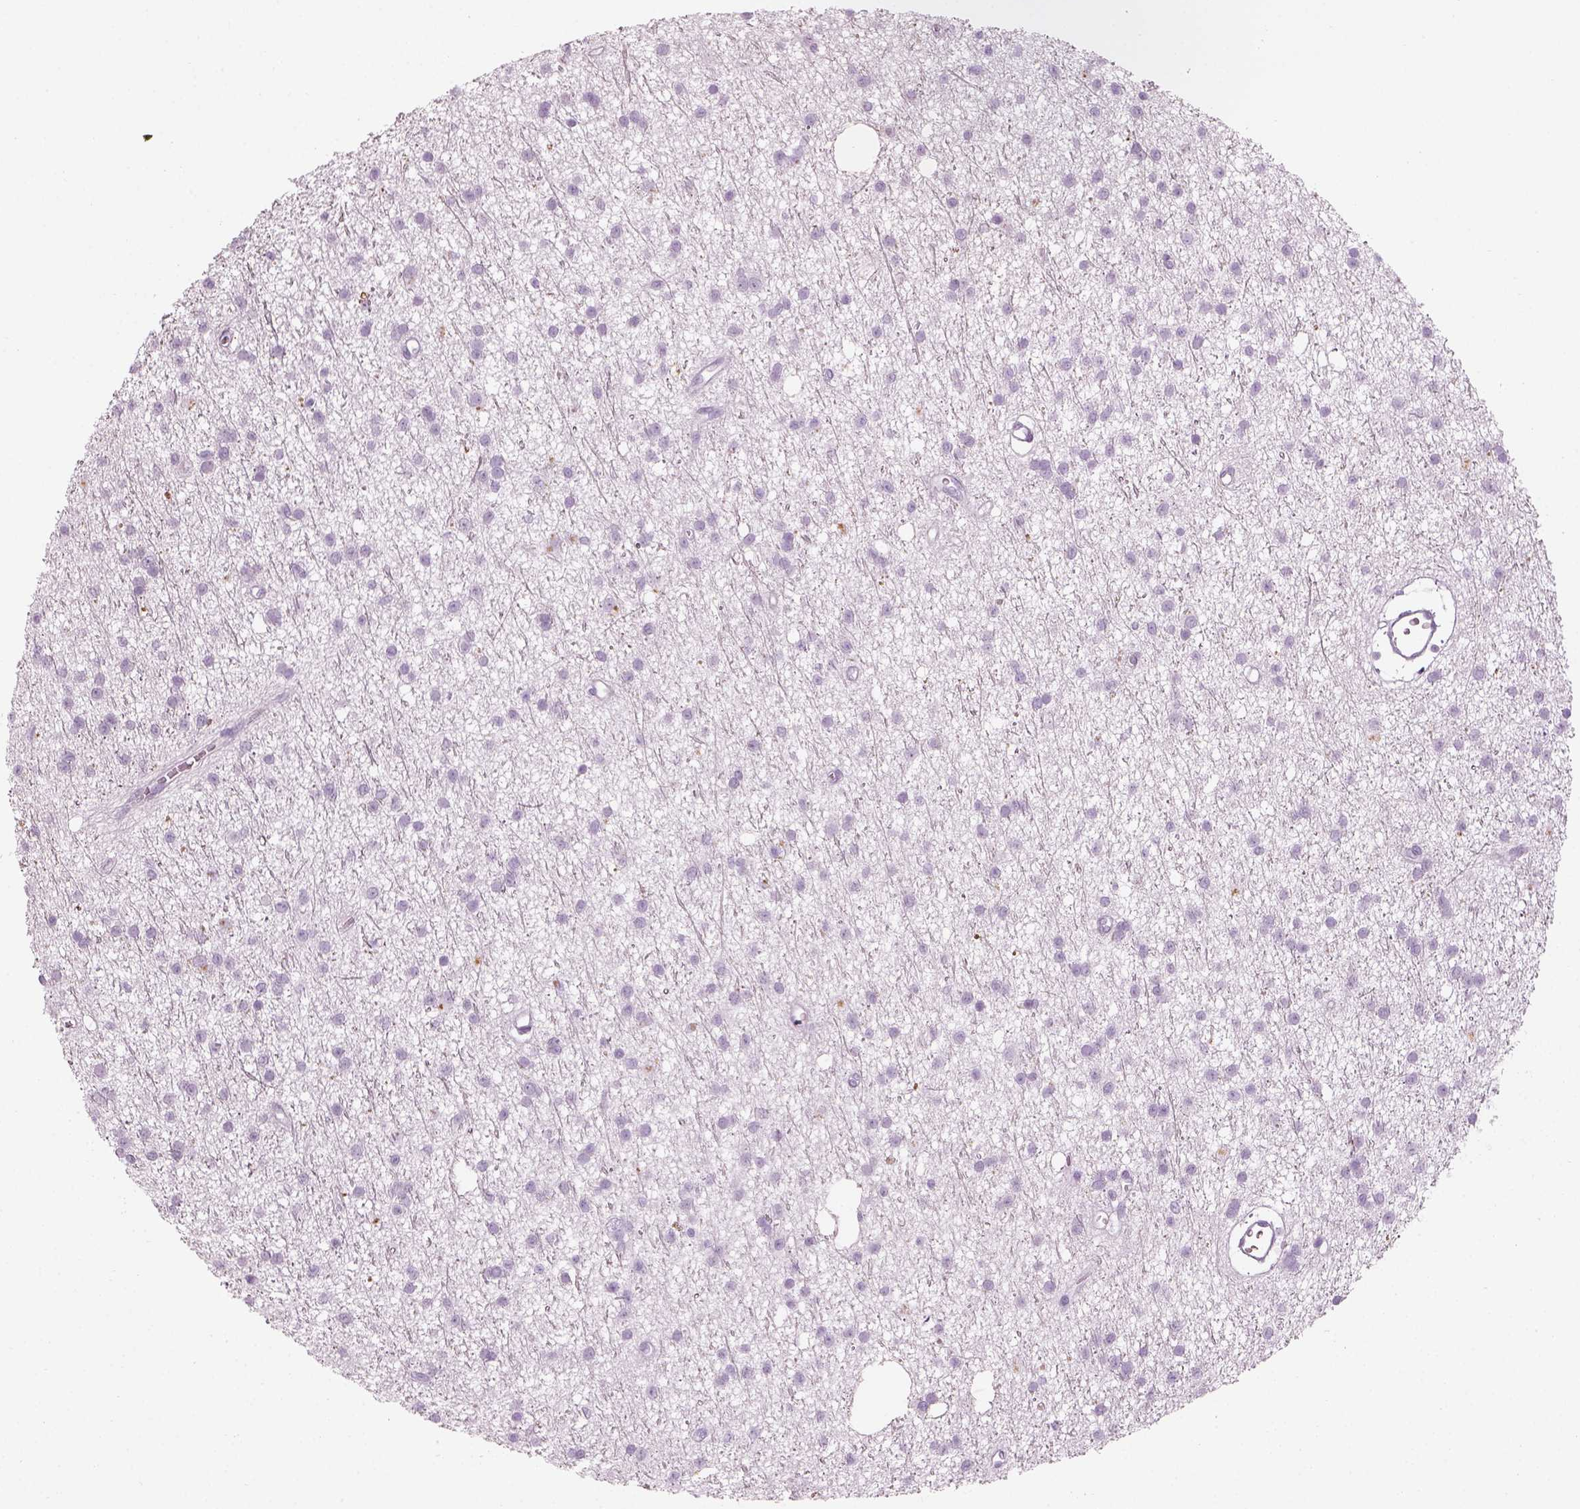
{"staining": {"intensity": "negative", "quantity": "none", "location": "none"}, "tissue": "glioma", "cell_type": "Tumor cells", "image_type": "cancer", "snomed": [{"axis": "morphology", "description": "Glioma, malignant, Low grade"}, {"axis": "topography", "description": "Brain"}], "caption": "A high-resolution histopathology image shows immunohistochemistry staining of malignant glioma (low-grade), which demonstrates no significant staining in tumor cells.", "gene": "SAG", "patient": {"sex": "male", "age": 27}}